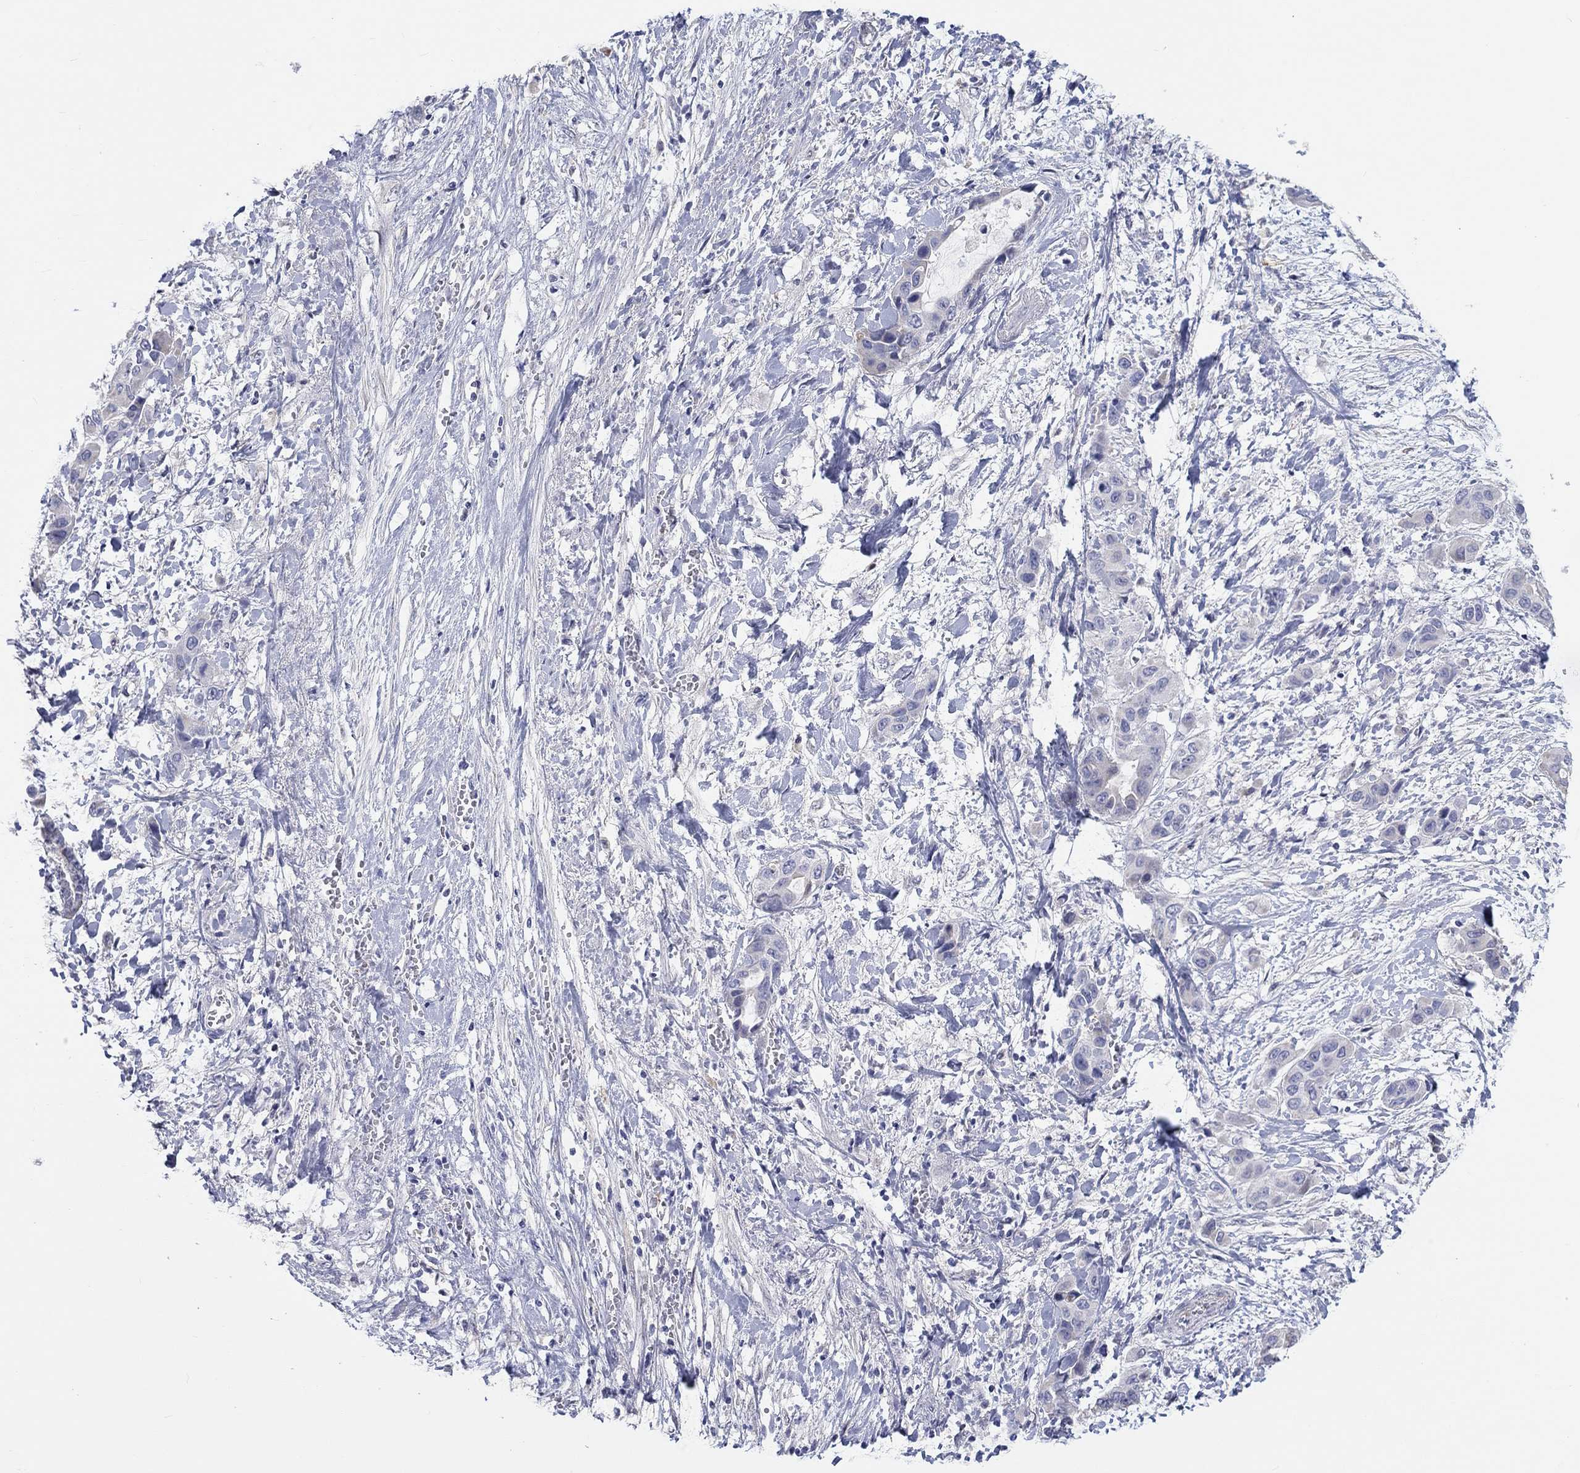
{"staining": {"intensity": "negative", "quantity": "none", "location": "none"}, "tissue": "liver cancer", "cell_type": "Tumor cells", "image_type": "cancer", "snomed": [{"axis": "morphology", "description": "Cholangiocarcinoma"}, {"axis": "topography", "description": "Liver"}], "caption": "Tumor cells are negative for protein expression in human liver cancer.", "gene": "LRRC4C", "patient": {"sex": "female", "age": 52}}